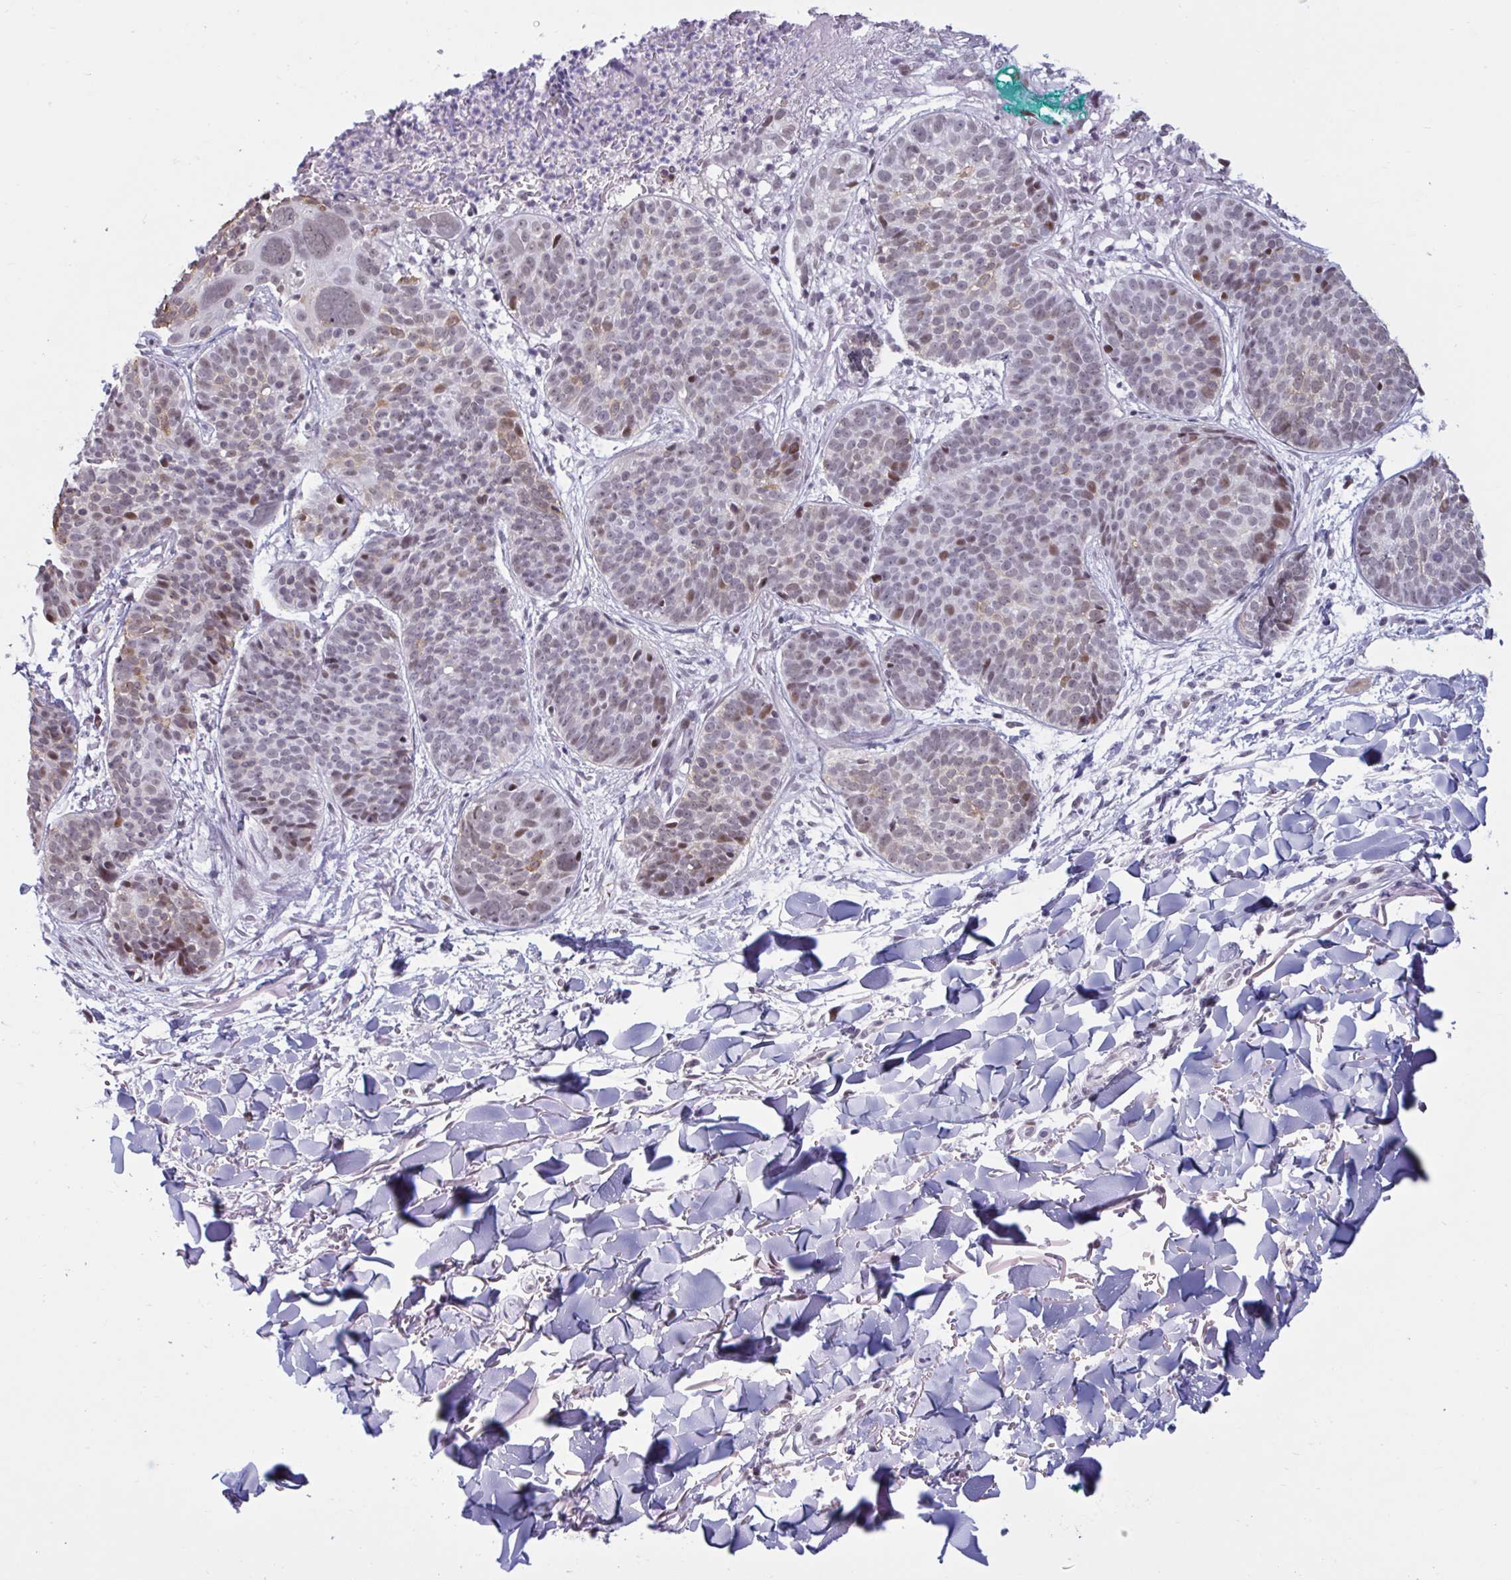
{"staining": {"intensity": "moderate", "quantity": "25%-75%", "location": "cytoplasmic/membranous,nuclear"}, "tissue": "skin cancer", "cell_type": "Tumor cells", "image_type": "cancer", "snomed": [{"axis": "morphology", "description": "Basal cell carcinoma"}, {"axis": "topography", "description": "Skin"}, {"axis": "topography", "description": "Skin of neck"}, {"axis": "topography", "description": "Skin of shoulder"}, {"axis": "topography", "description": "Skin of back"}], "caption": "Immunohistochemistry (DAB) staining of skin cancer (basal cell carcinoma) exhibits moderate cytoplasmic/membranous and nuclear protein positivity in approximately 25%-75% of tumor cells.", "gene": "HSD17B6", "patient": {"sex": "male", "age": 80}}